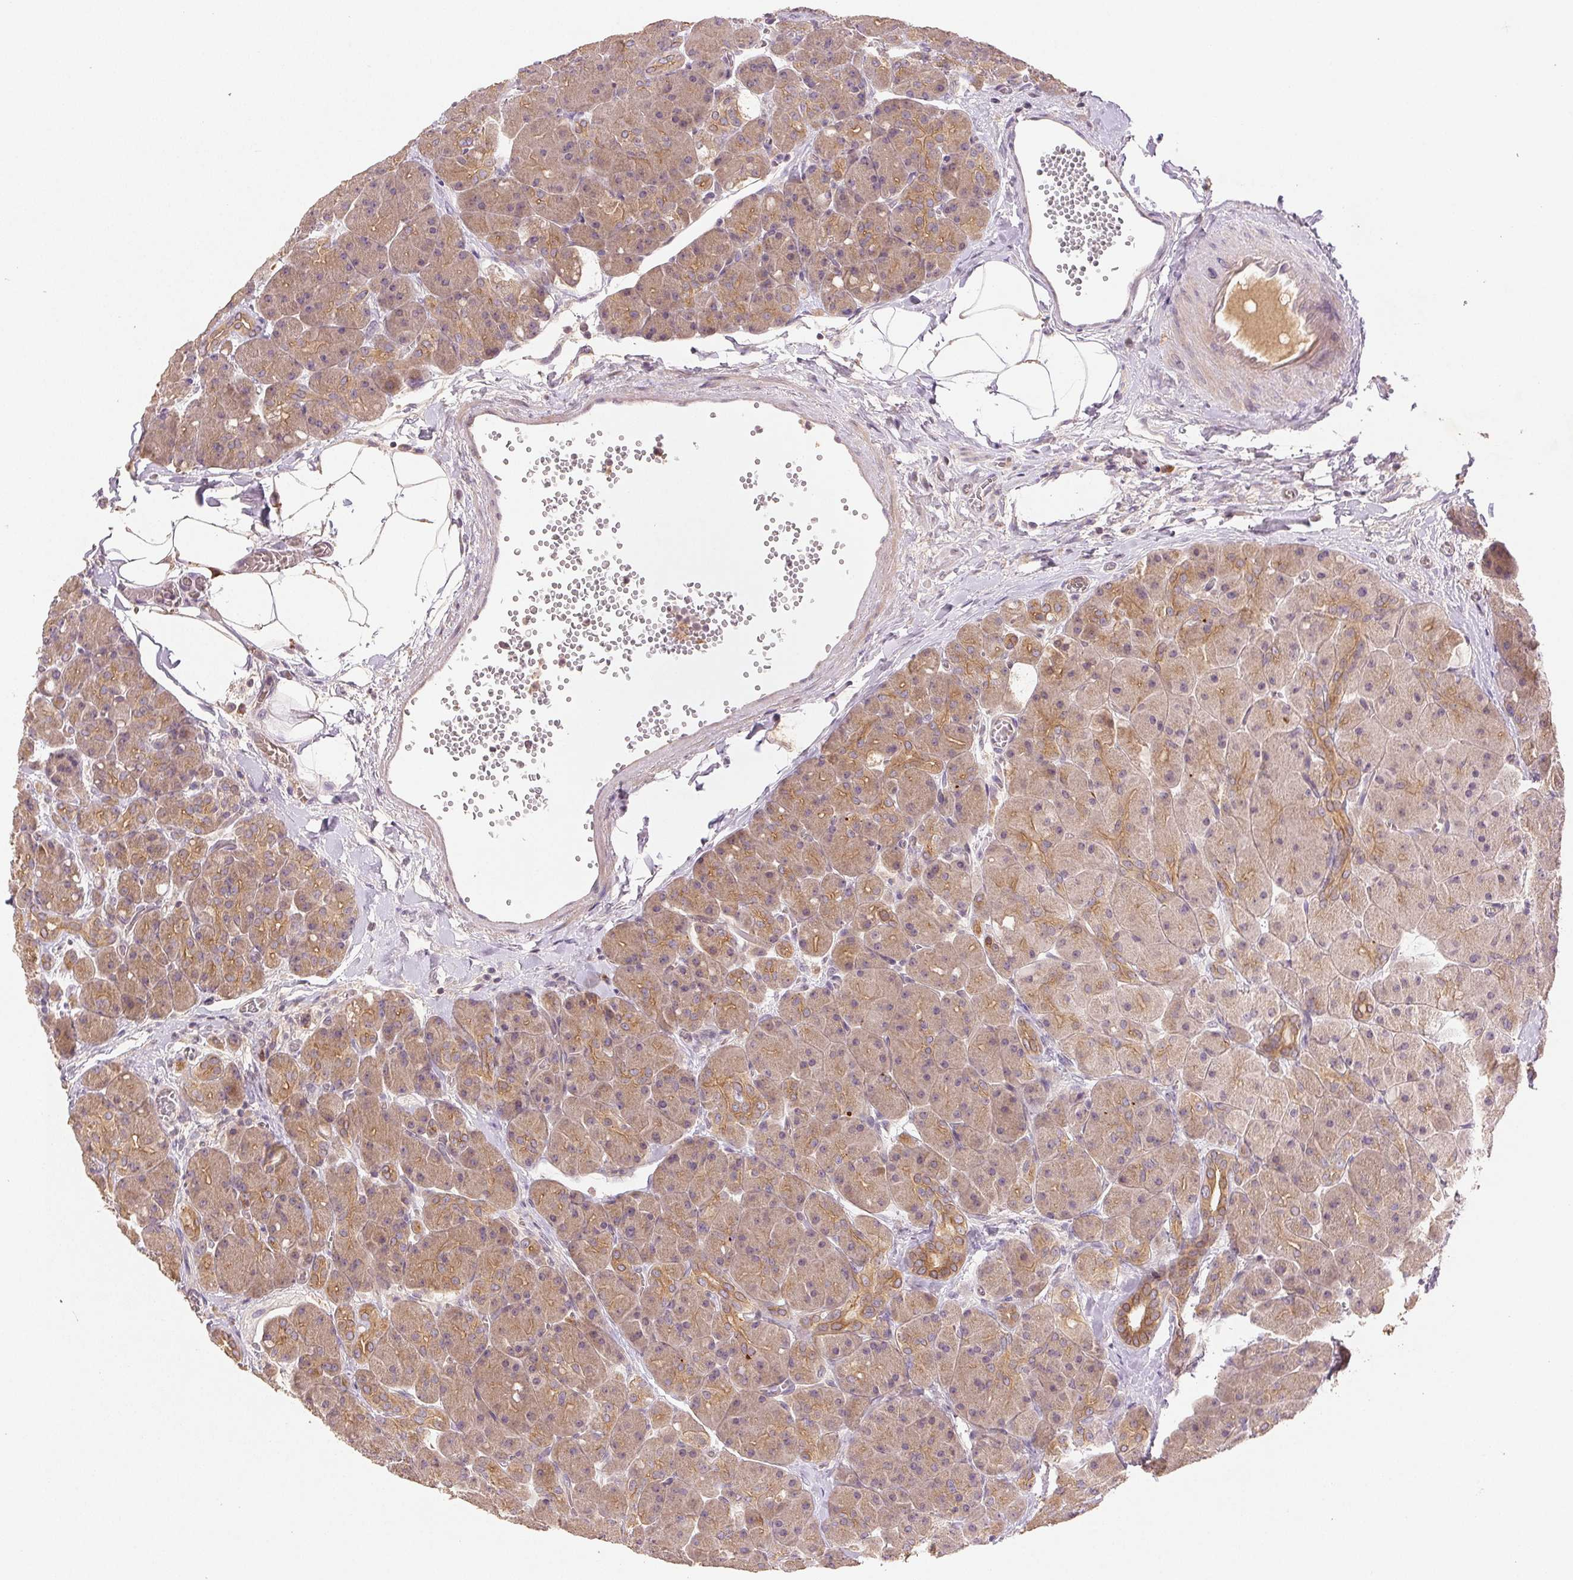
{"staining": {"intensity": "moderate", "quantity": ">75%", "location": "cytoplasmic/membranous"}, "tissue": "pancreas", "cell_type": "Exocrine glandular cells", "image_type": "normal", "snomed": [{"axis": "morphology", "description": "Normal tissue, NOS"}, {"axis": "topography", "description": "Pancreas"}], "caption": "Pancreas stained with DAB immunohistochemistry (IHC) displays medium levels of moderate cytoplasmic/membranous positivity in about >75% of exocrine glandular cells.", "gene": "YIF1B", "patient": {"sex": "male", "age": 55}}